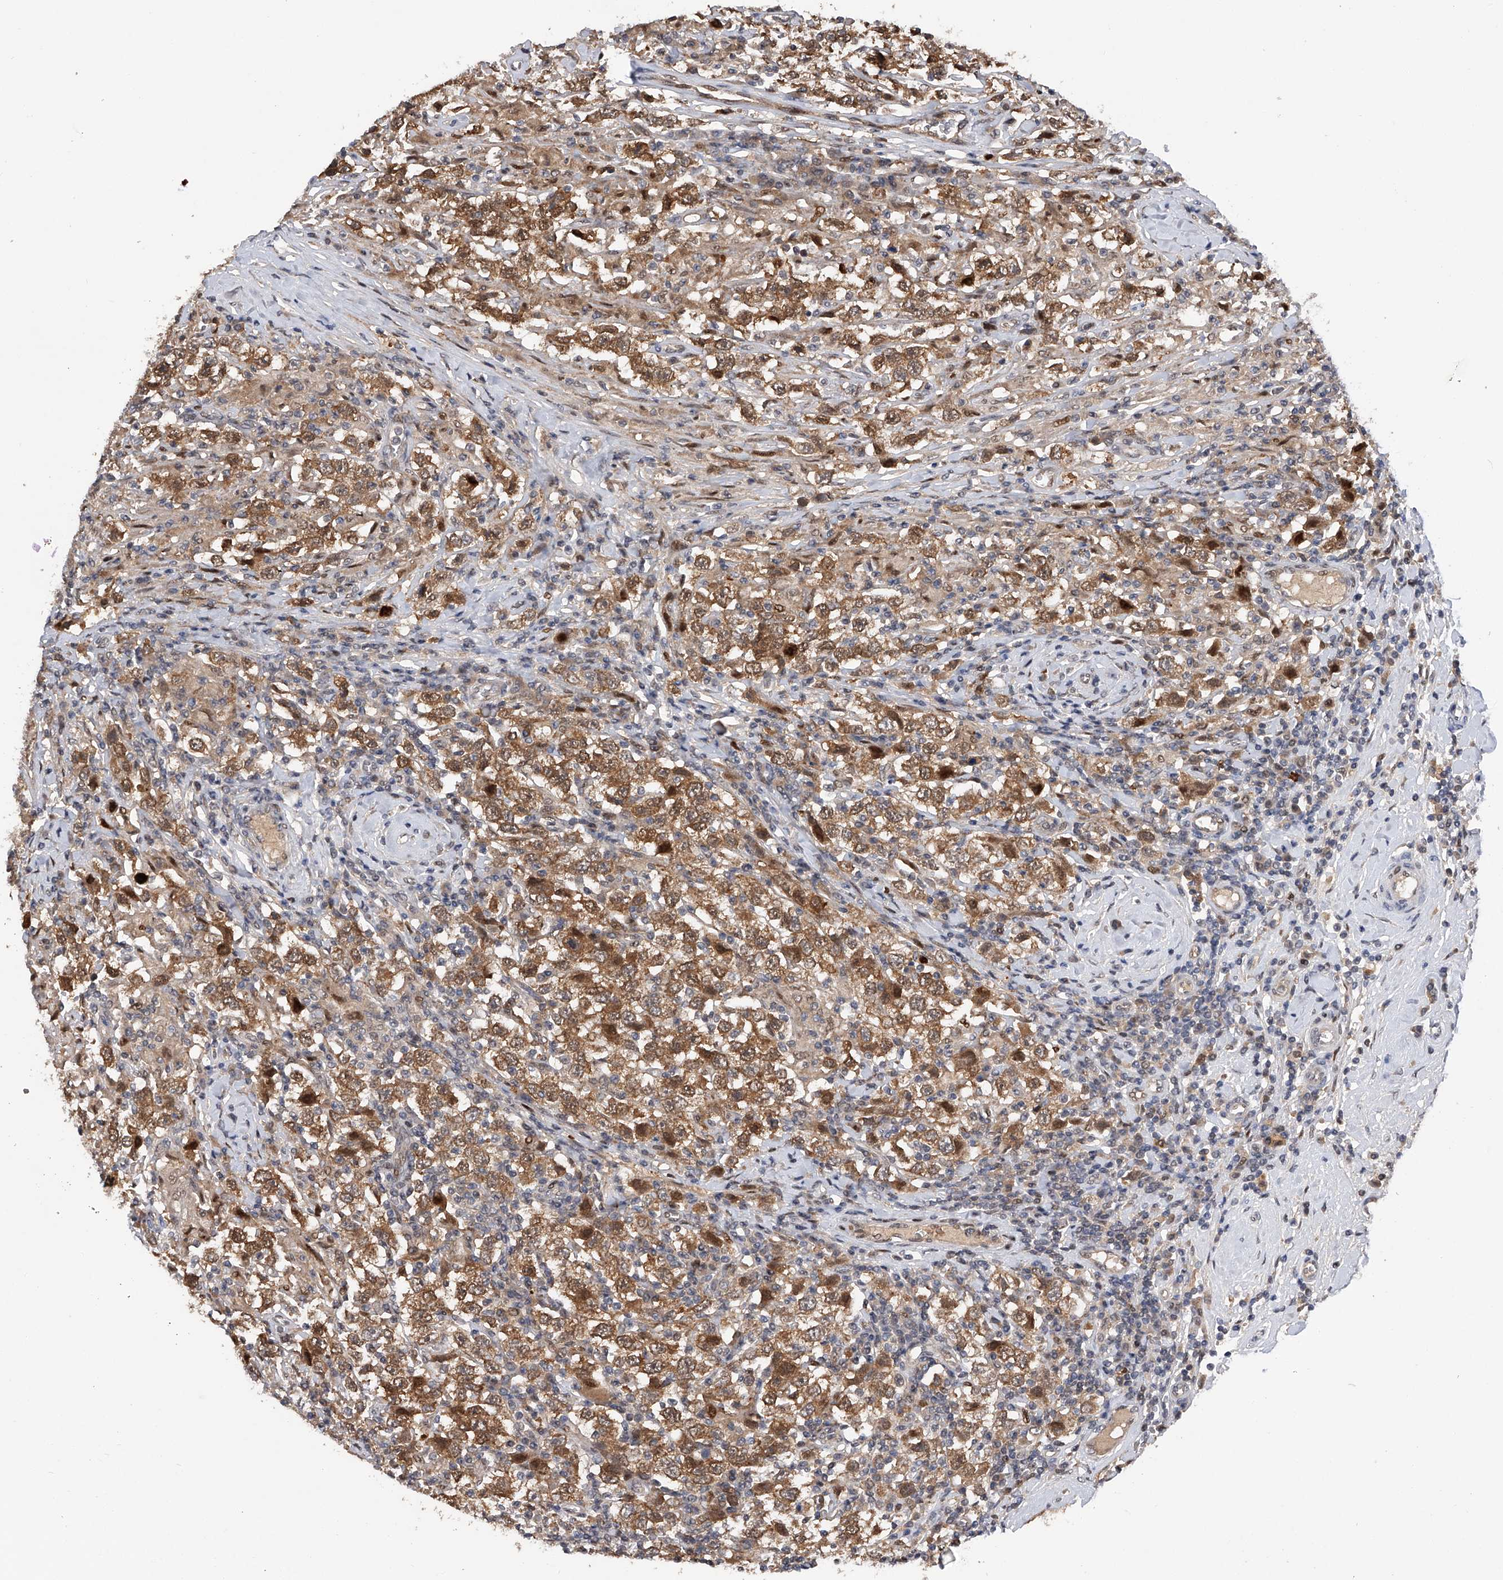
{"staining": {"intensity": "moderate", "quantity": ">75%", "location": "cytoplasmic/membranous,nuclear"}, "tissue": "testis cancer", "cell_type": "Tumor cells", "image_type": "cancer", "snomed": [{"axis": "morphology", "description": "Seminoma, NOS"}, {"axis": "topography", "description": "Testis"}], "caption": "An IHC image of tumor tissue is shown. Protein staining in brown labels moderate cytoplasmic/membranous and nuclear positivity in testis cancer (seminoma) within tumor cells. Using DAB (brown) and hematoxylin (blue) stains, captured at high magnification using brightfield microscopy.", "gene": "RWDD2A", "patient": {"sex": "male", "age": 41}}